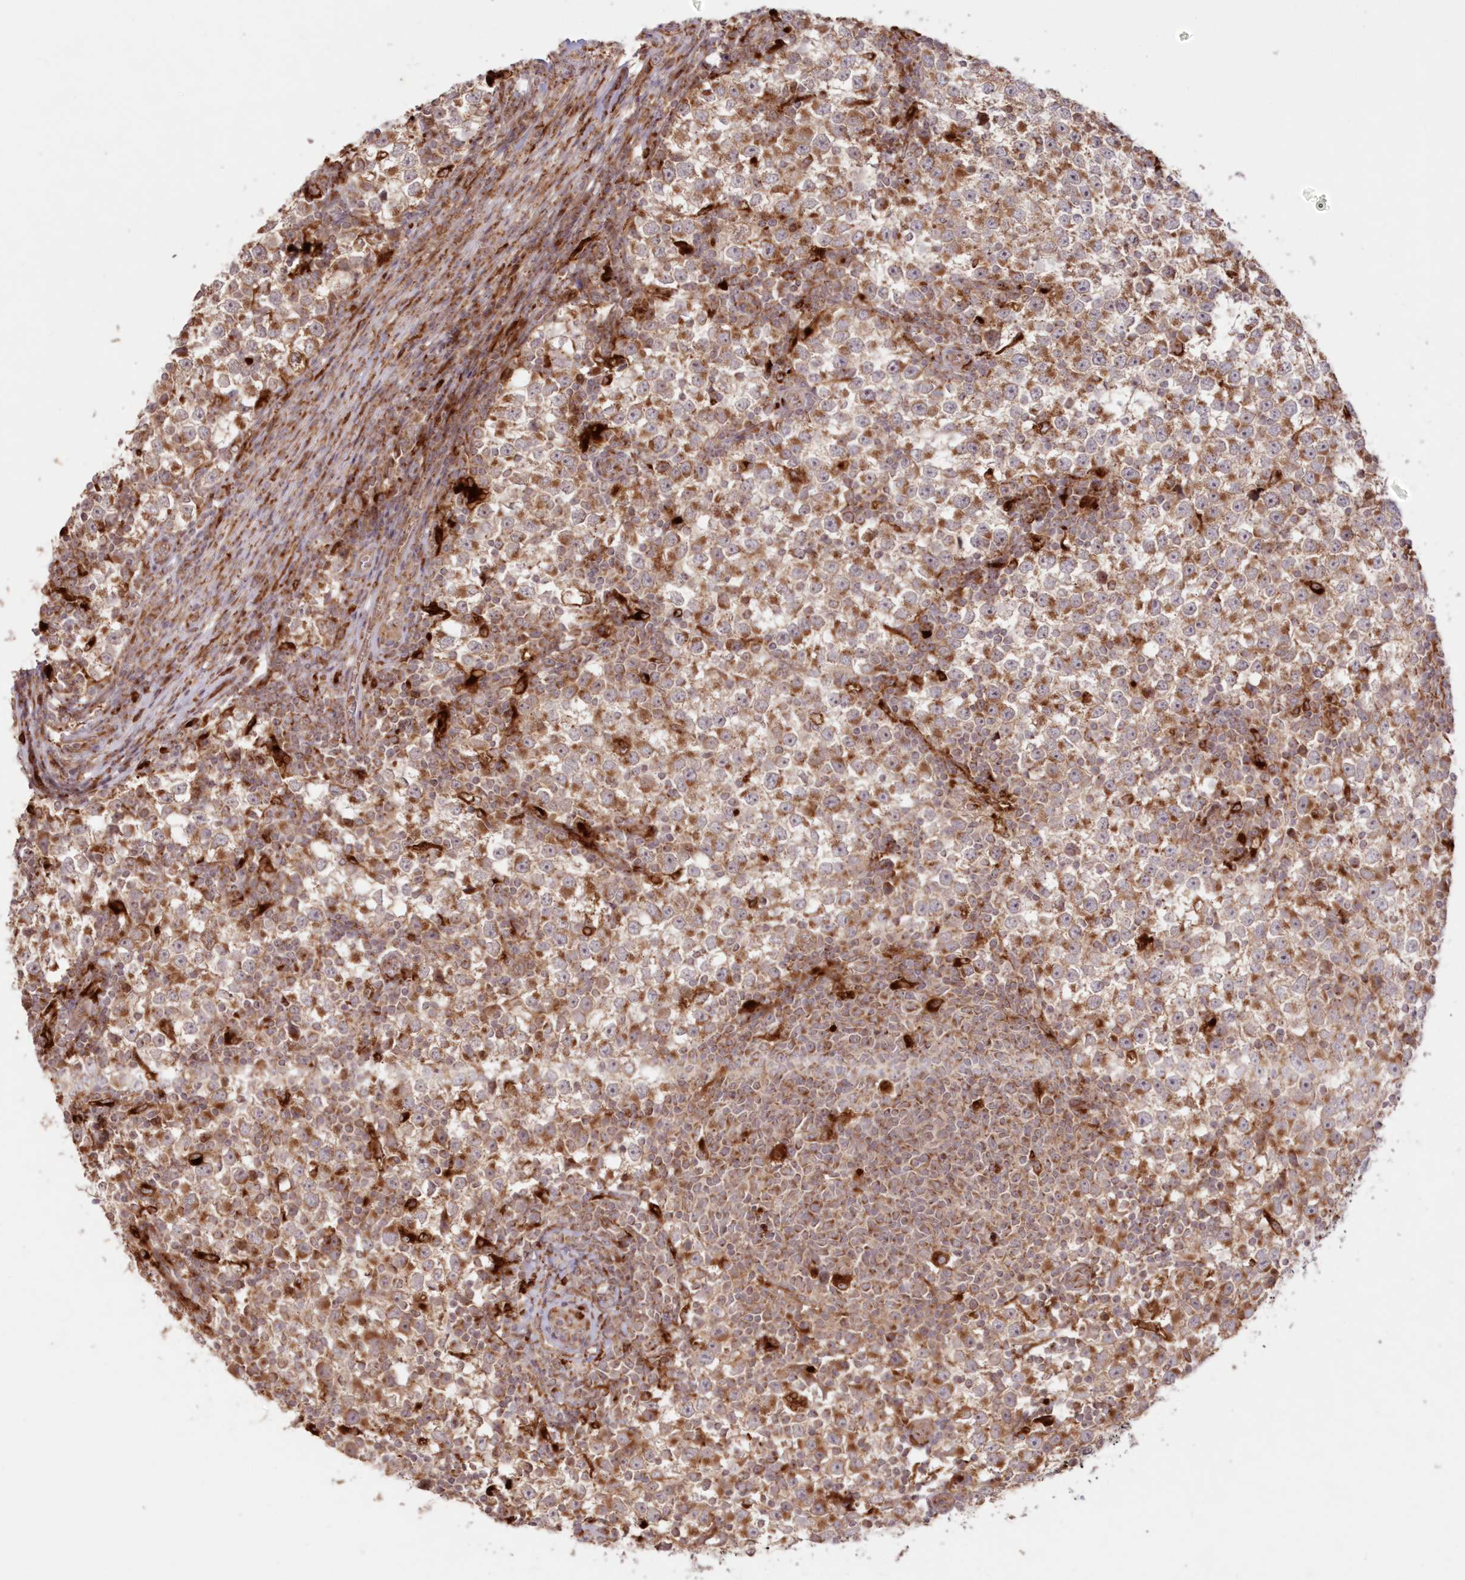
{"staining": {"intensity": "moderate", "quantity": ">75%", "location": "cytoplasmic/membranous"}, "tissue": "testis cancer", "cell_type": "Tumor cells", "image_type": "cancer", "snomed": [{"axis": "morphology", "description": "Seminoma, NOS"}, {"axis": "topography", "description": "Testis"}], "caption": "Seminoma (testis) stained with a protein marker exhibits moderate staining in tumor cells.", "gene": "ABCC3", "patient": {"sex": "male", "age": 65}}